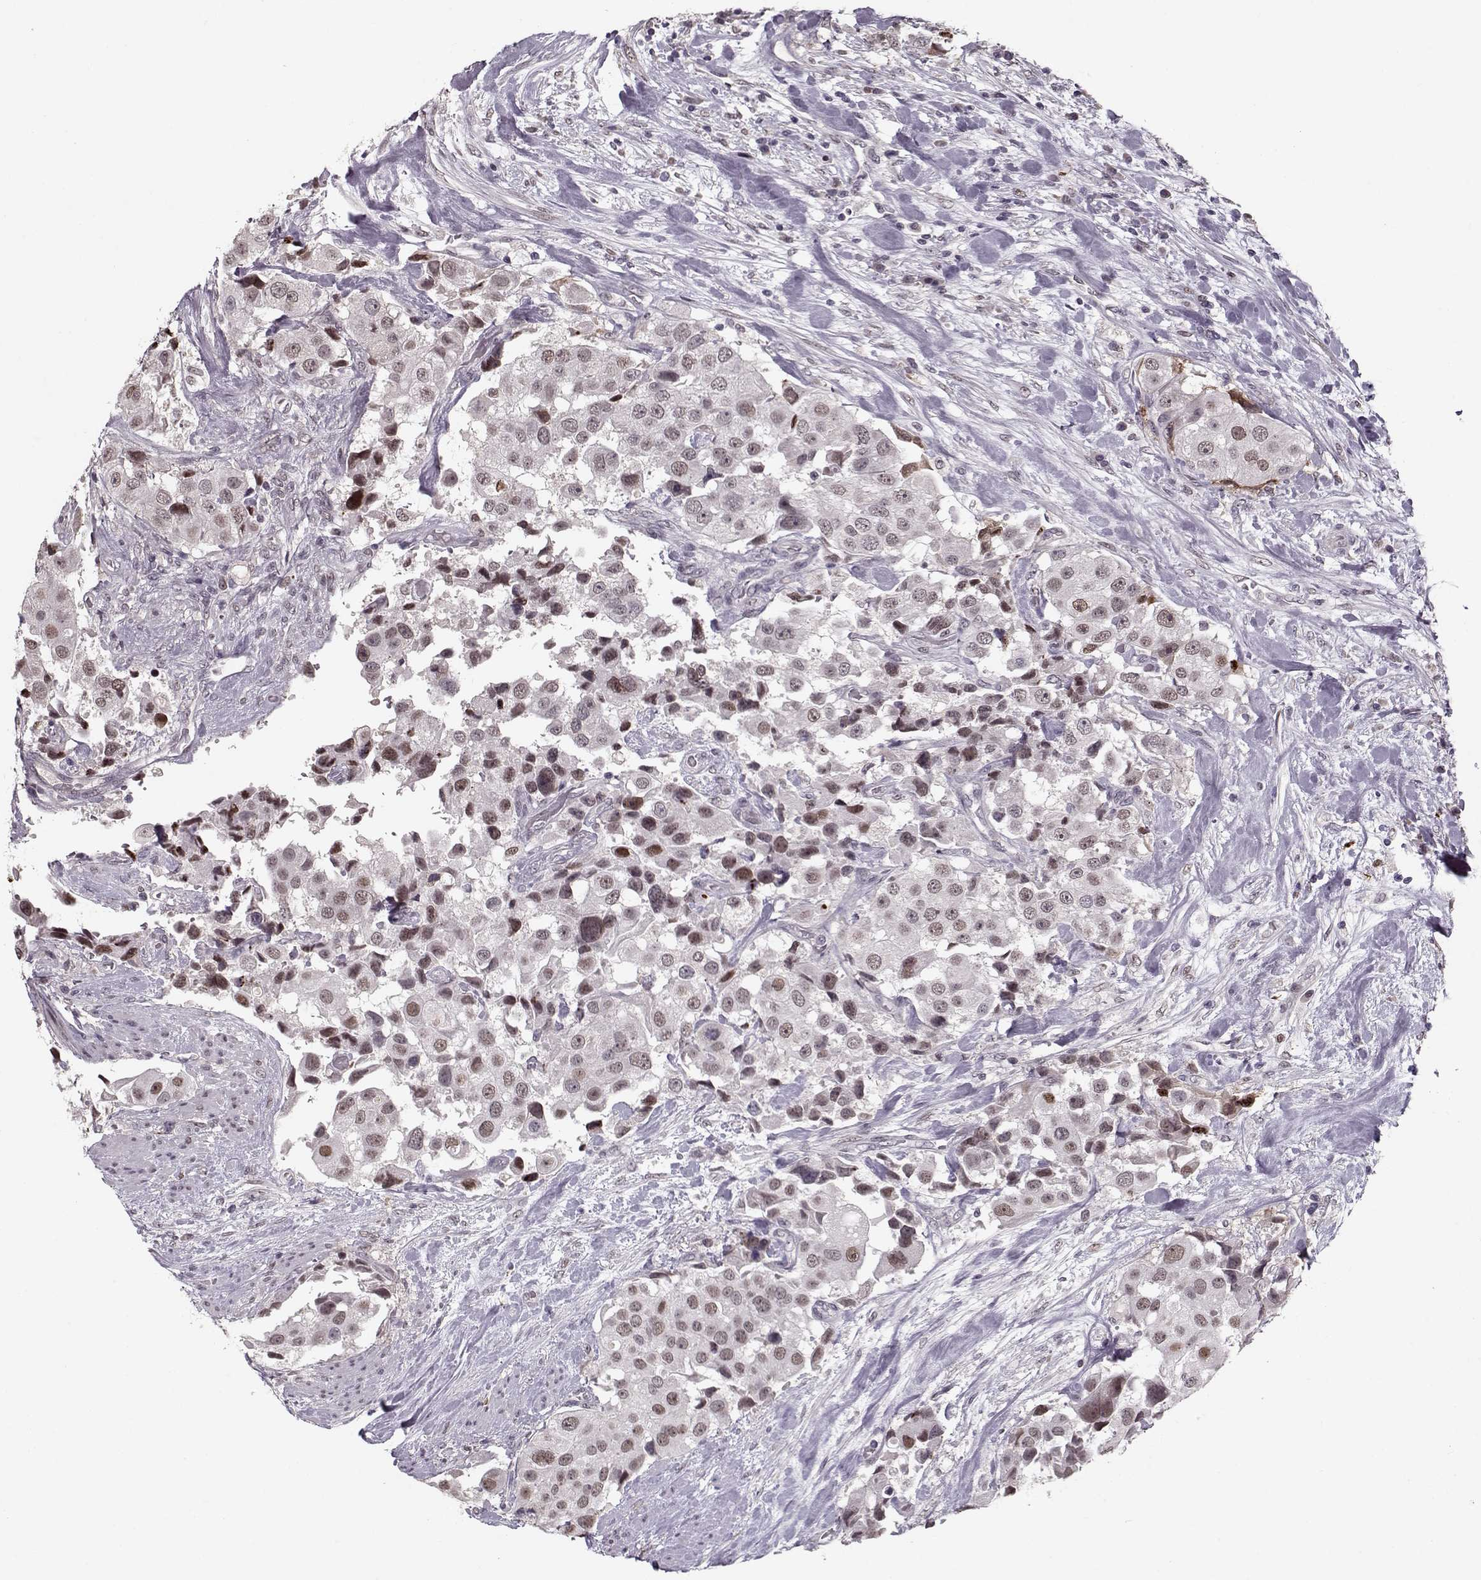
{"staining": {"intensity": "weak", "quantity": "25%-75%", "location": "nuclear"}, "tissue": "urothelial cancer", "cell_type": "Tumor cells", "image_type": "cancer", "snomed": [{"axis": "morphology", "description": "Urothelial carcinoma, High grade"}, {"axis": "topography", "description": "Urinary bladder"}], "caption": "High-grade urothelial carcinoma stained with DAB IHC exhibits low levels of weak nuclear expression in about 25%-75% of tumor cells.", "gene": "DNAI3", "patient": {"sex": "female", "age": 64}}